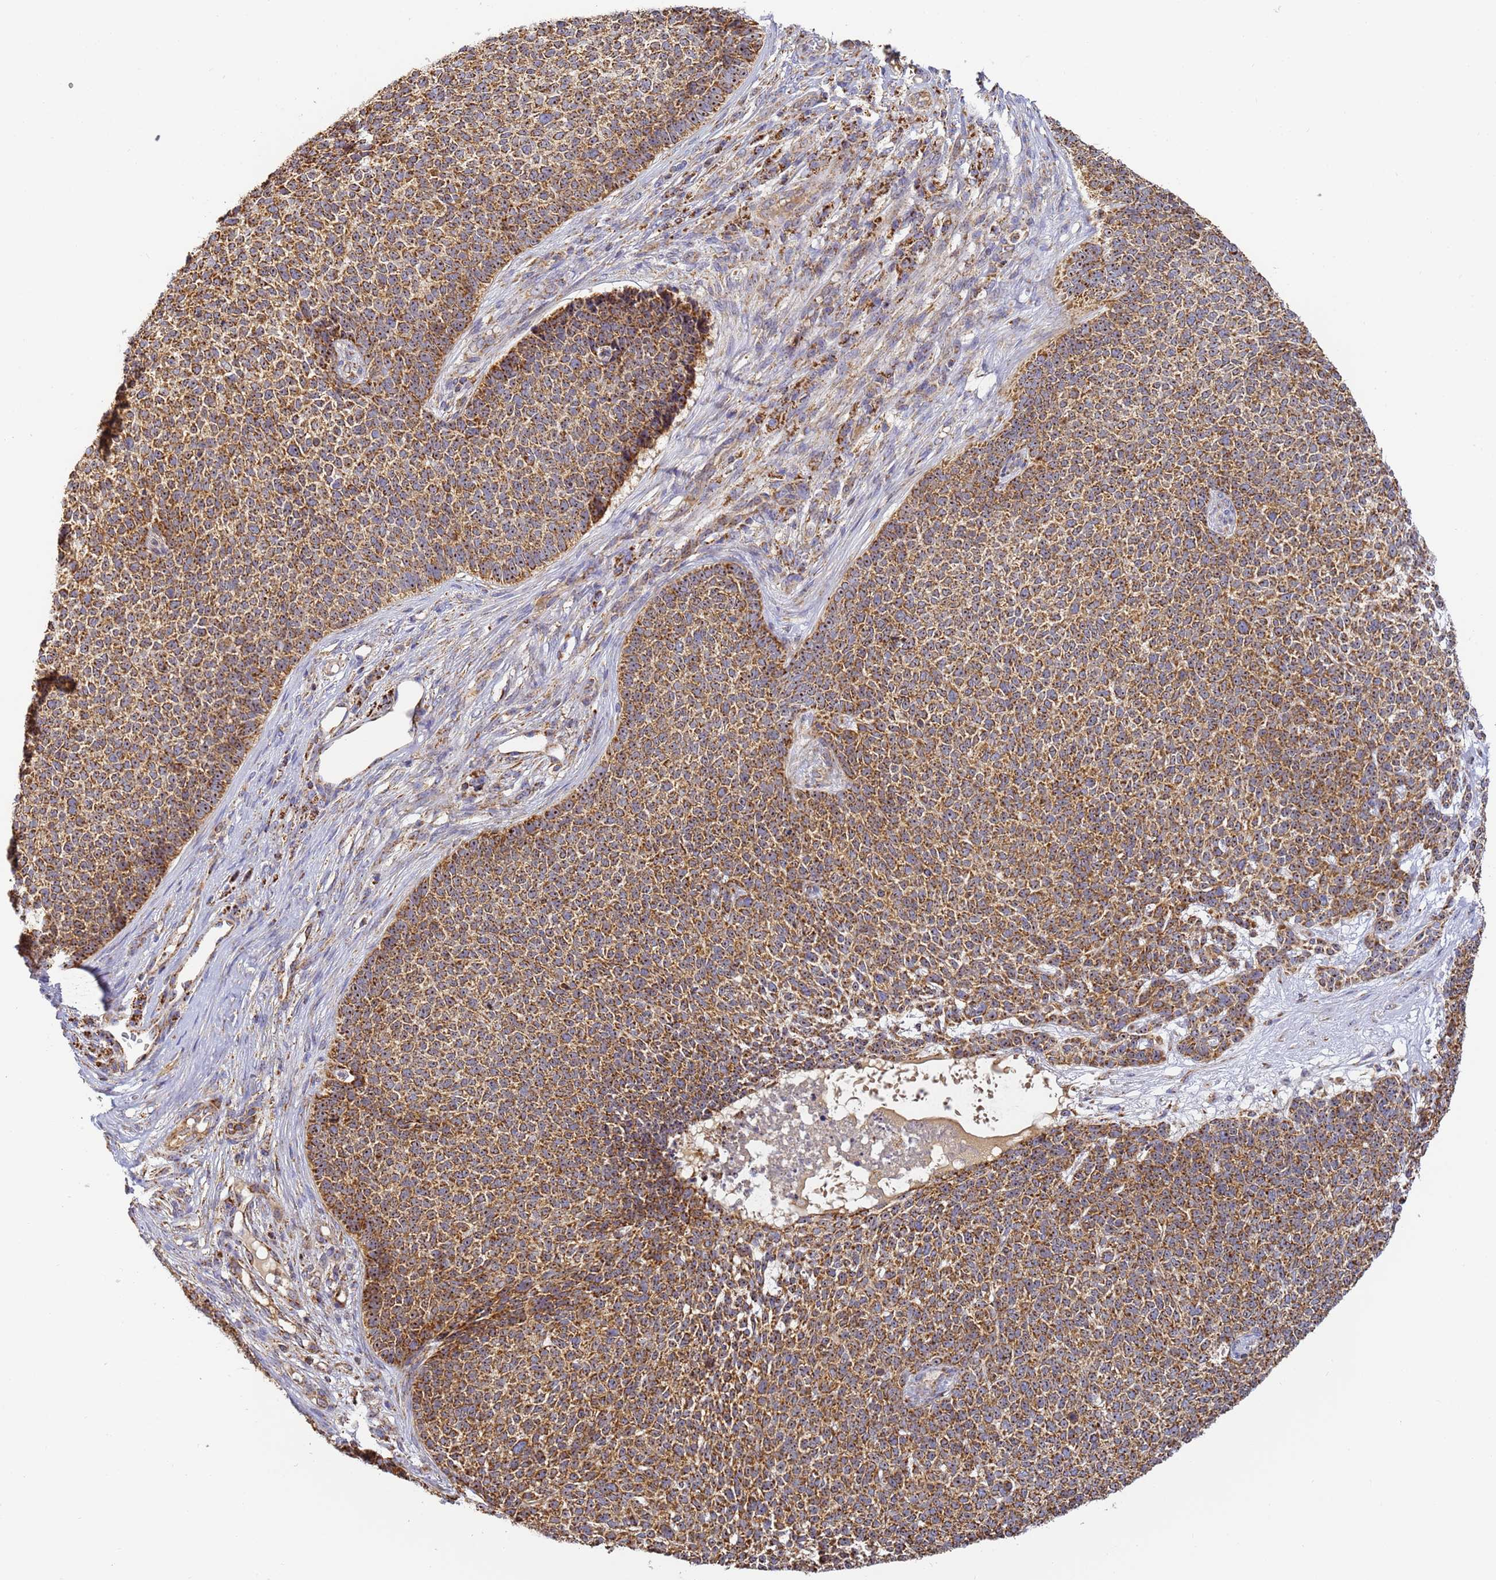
{"staining": {"intensity": "strong", "quantity": ">75%", "location": "cytoplasmic/membranous"}, "tissue": "skin cancer", "cell_type": "Tumor cells", "image_type": "cancer", "snomed": [{"axis": "morphology", "description": "Basal cell carcinoma"}, {"axis": "topography", "description": "Skin"}], "caption": "This histopathology image reveals IHC staining of basal cell carcinoma (skin), with high strong cytoplasmic/membranous expression in about >75% of tumor cells.", "gene": "FRG2C", "patient": {"sex": "female", "age": 84}}